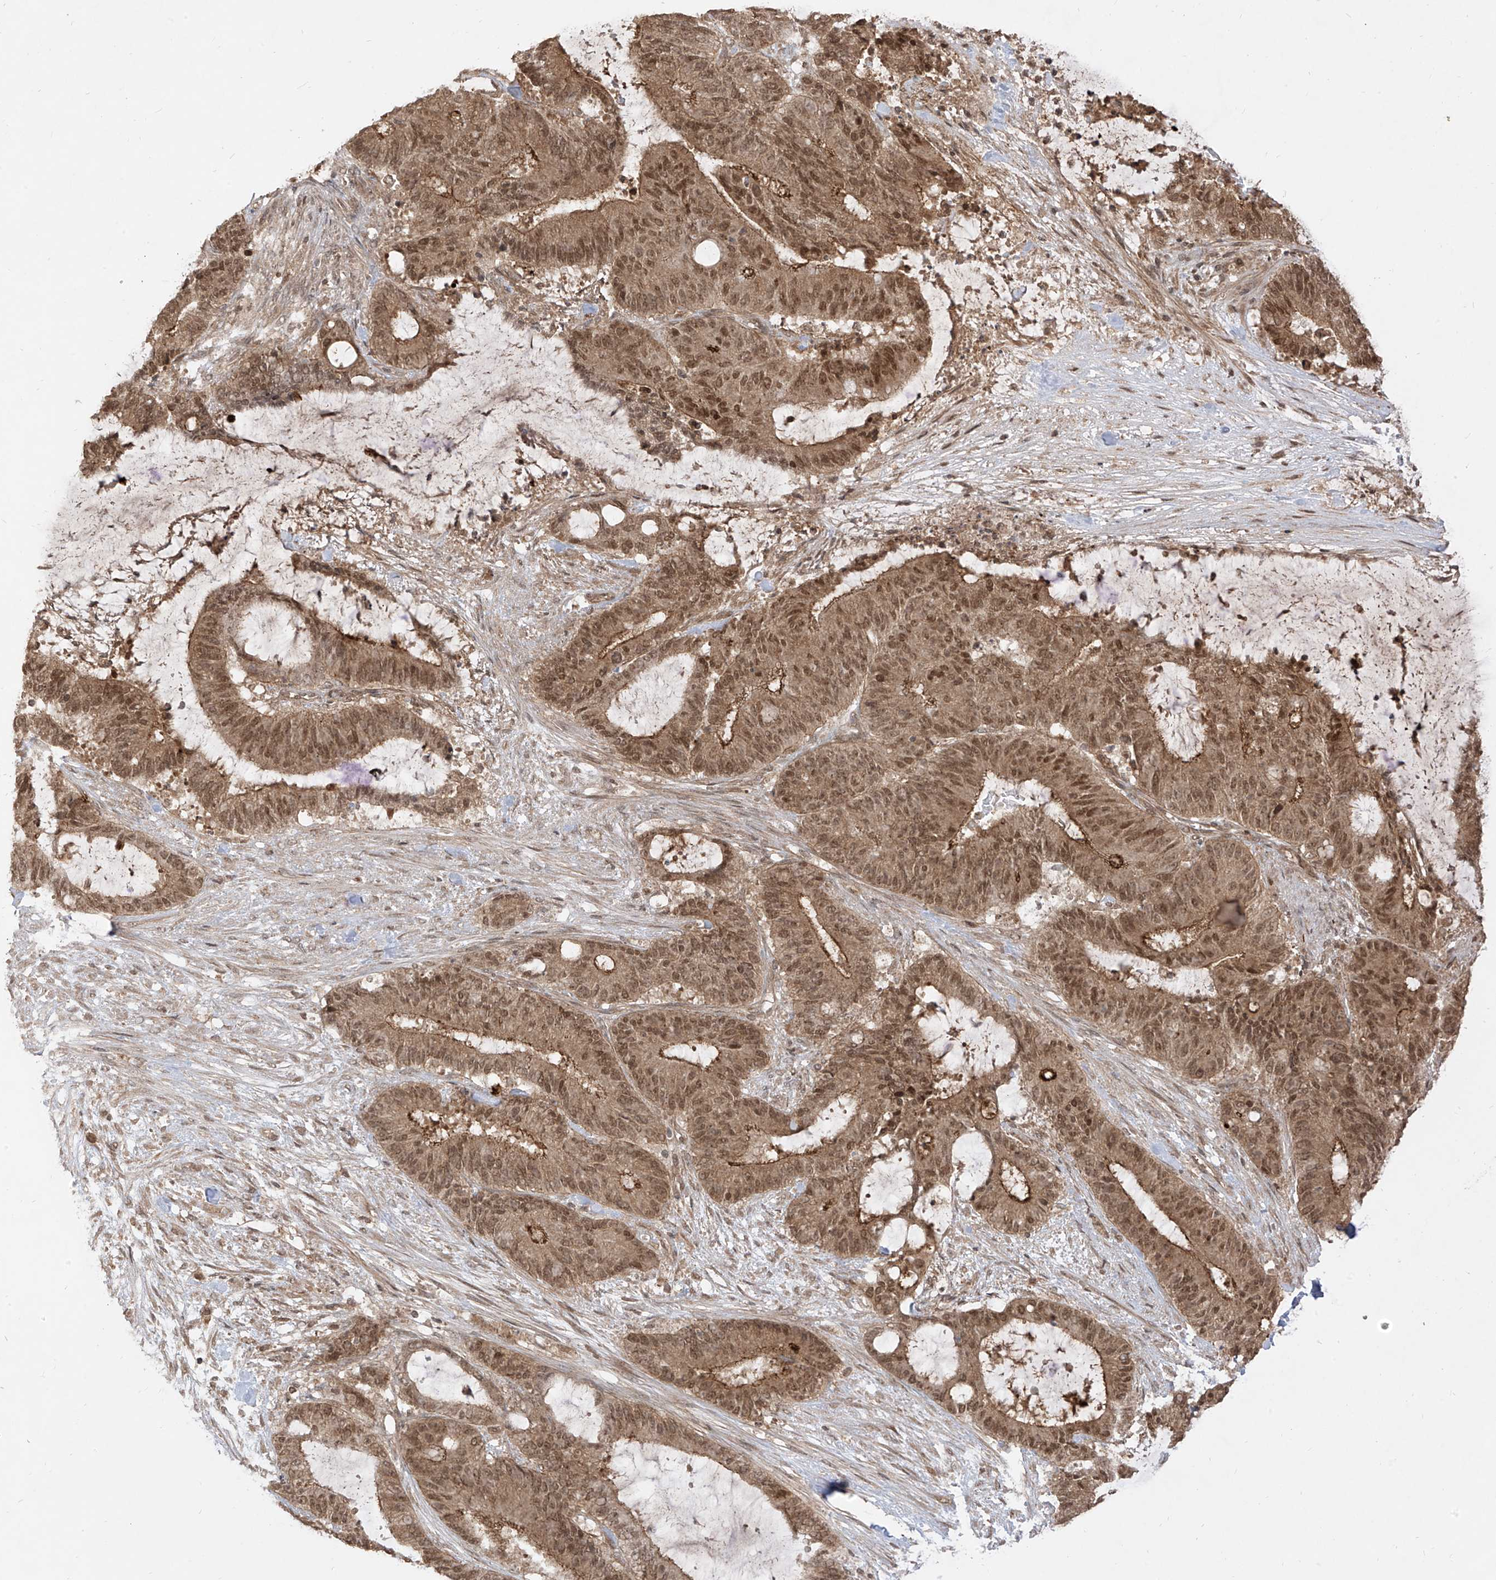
{"staining": {"intensity": "moderate", "quantity": ">75%", "location": "cytoplasmic/membranous,nuclear"}, "tissue": "liver cancer", "cell_type": "Tumor cells", "image_type": "cancer", "snomed": [{"axis": "morphology", "description": "Normal tissue, NOS"}, {"axis": "morphology", "description": "Cholangiocarcinoma"}, {"axis": "topography", "description": "Liver"}, {"axis": "topography", "description": "Peripheral nerve tissue"}], "caption": "Protein staining of cholangiocarcinoma (liver) tissue demonstrates moderate cytoplasmic/membranous and nuclear staining in approximately >75% of tumor cells.", "gene": "LCOR", "patient": {"sex": "female", "age": 73}}